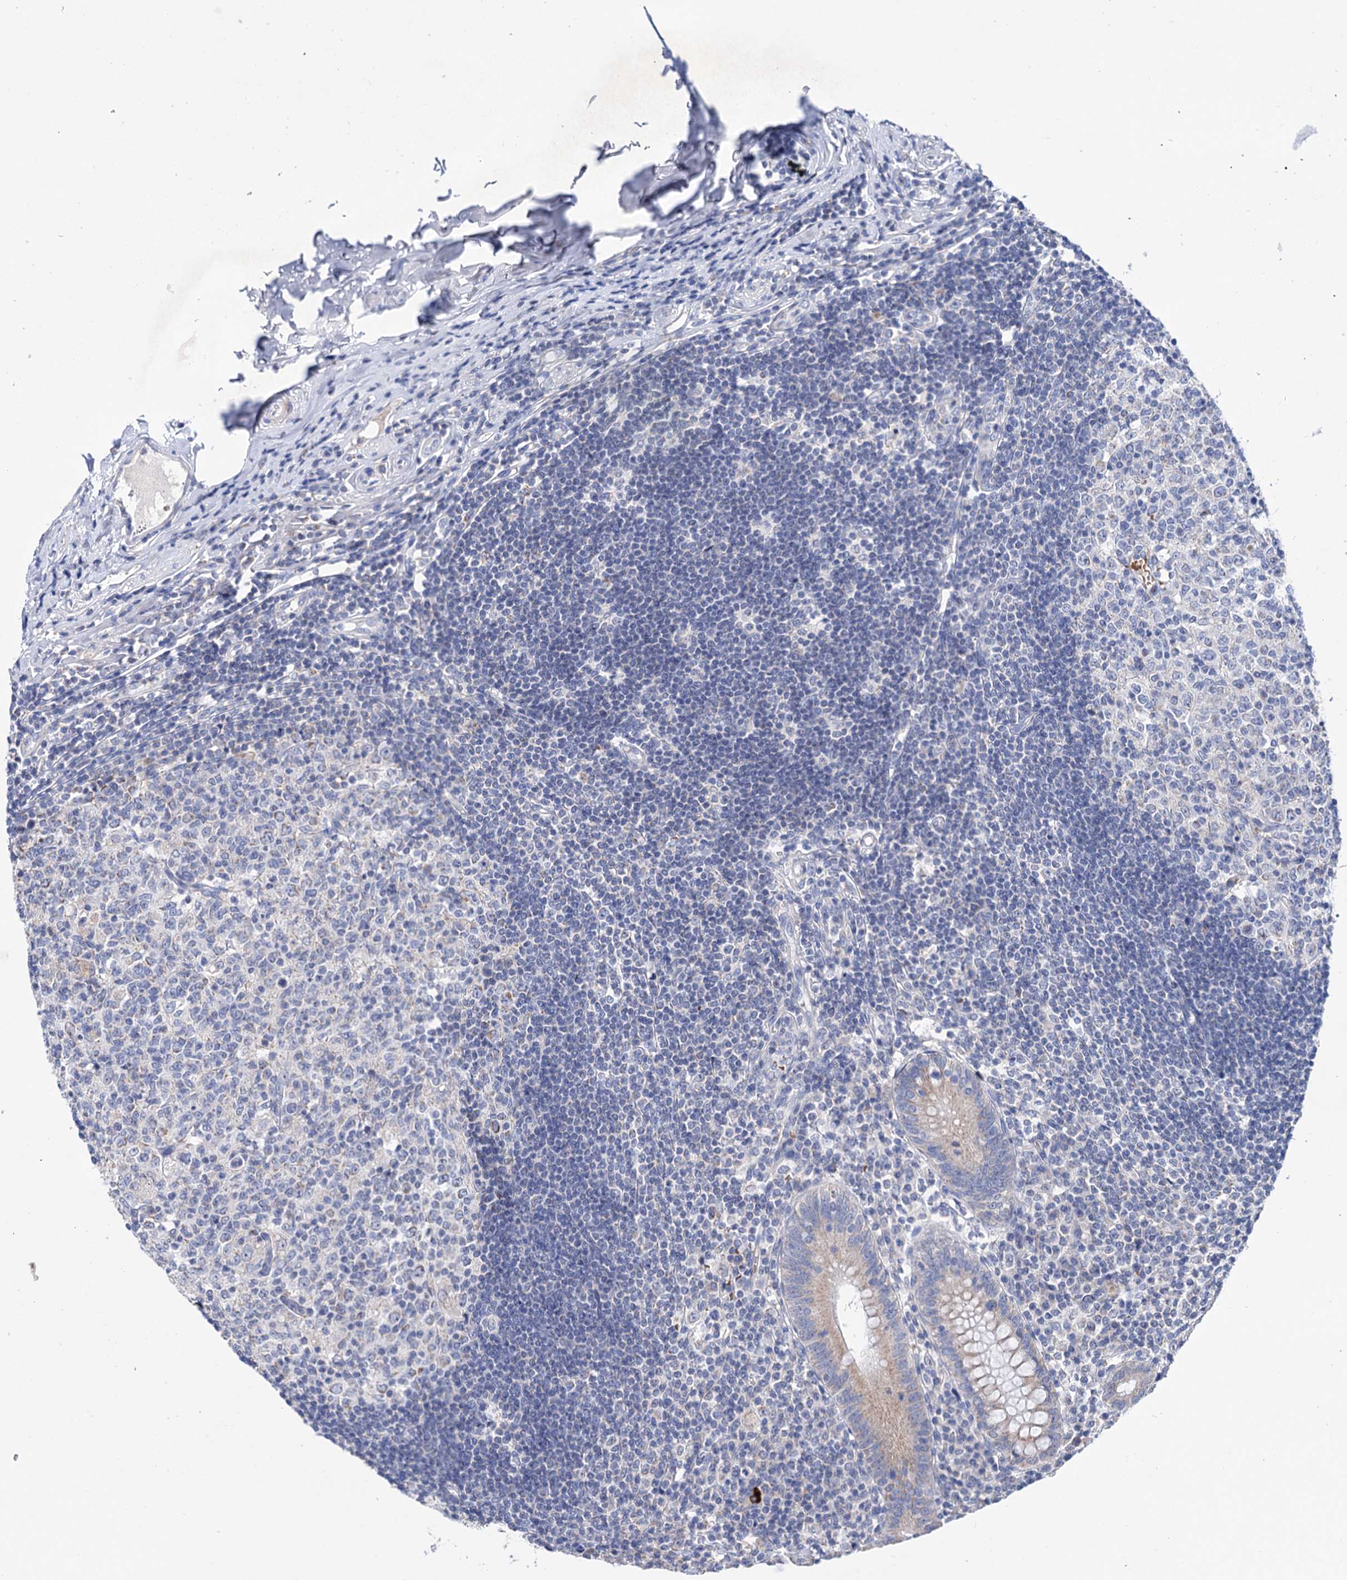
{"staining": {"intensity": "moderate", "quantity": "<25%", "location": "cytoplasmic/membranous"}, "tissue": "appendix", "cell_type": "Glandular cells", "image_type": "normal", "snomed": [{"axis": "morphology", "description": "Normal tissue, NOS"}, {"axis": "topography", "description": "Appendix"}], "caption": "A histopathology image of human appendix stained for a protein reveals moderate cytoplasmic/membranous brown staining in glandular cells.", "gene": "YARS2", "patient": {"sex": "female", "age": 54}}